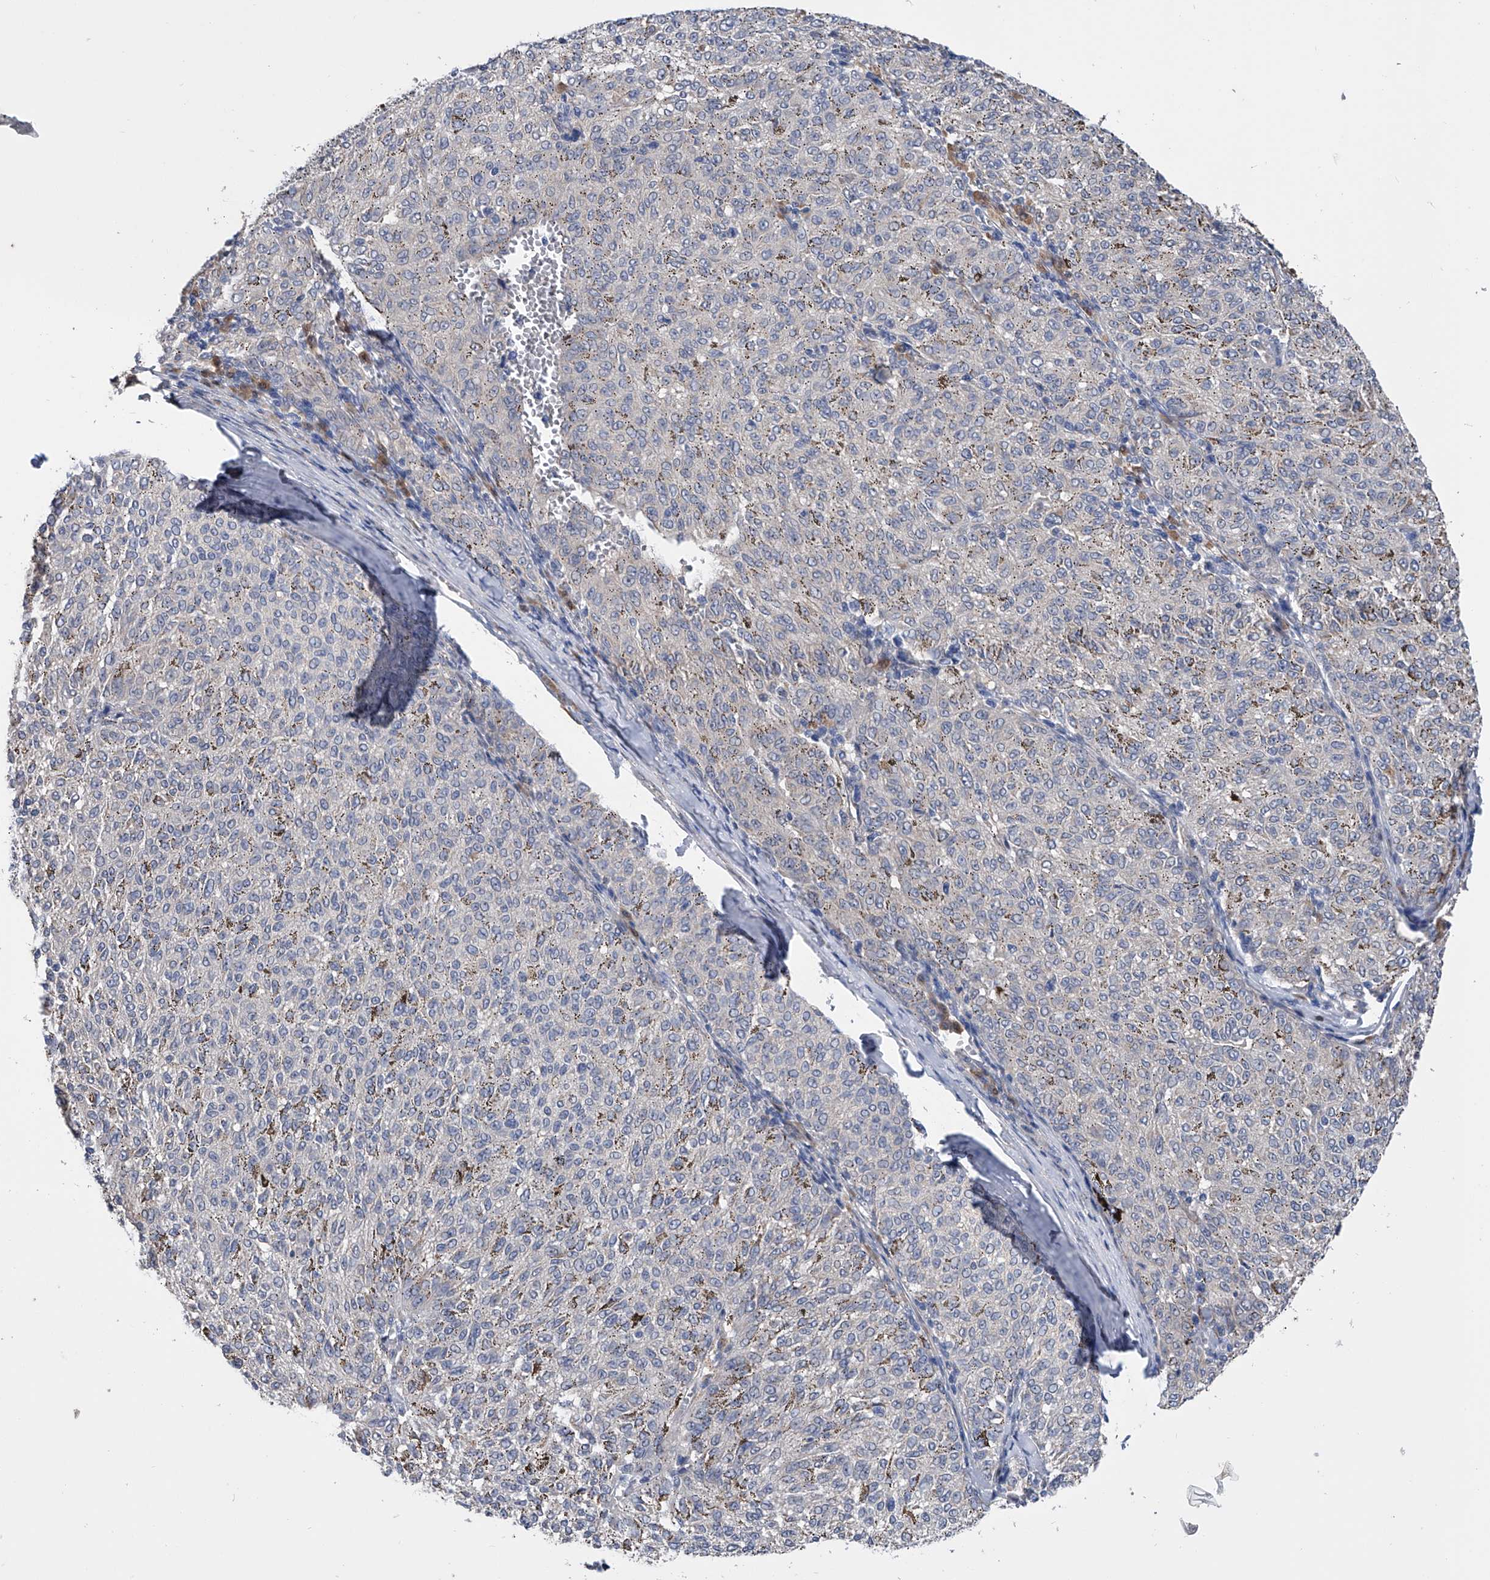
{"staining": {"intensity": "negative", "quantity": "none", "location": "none"}, "tissue": "melanoma", "cell_type": "Tumor cells", "image_type": "cancer", "snomed": [{"axis": "morphology", "description": "Malignant melanoma, NOS"}, {"axis": "topography", "description": "Skin"}], "caption": "DAB immunohistochemical staining of melanoma exhibits no significant expression in tumor cells.", "gene": "PGM3", "patient": {"sex": "female", "age": 72}}